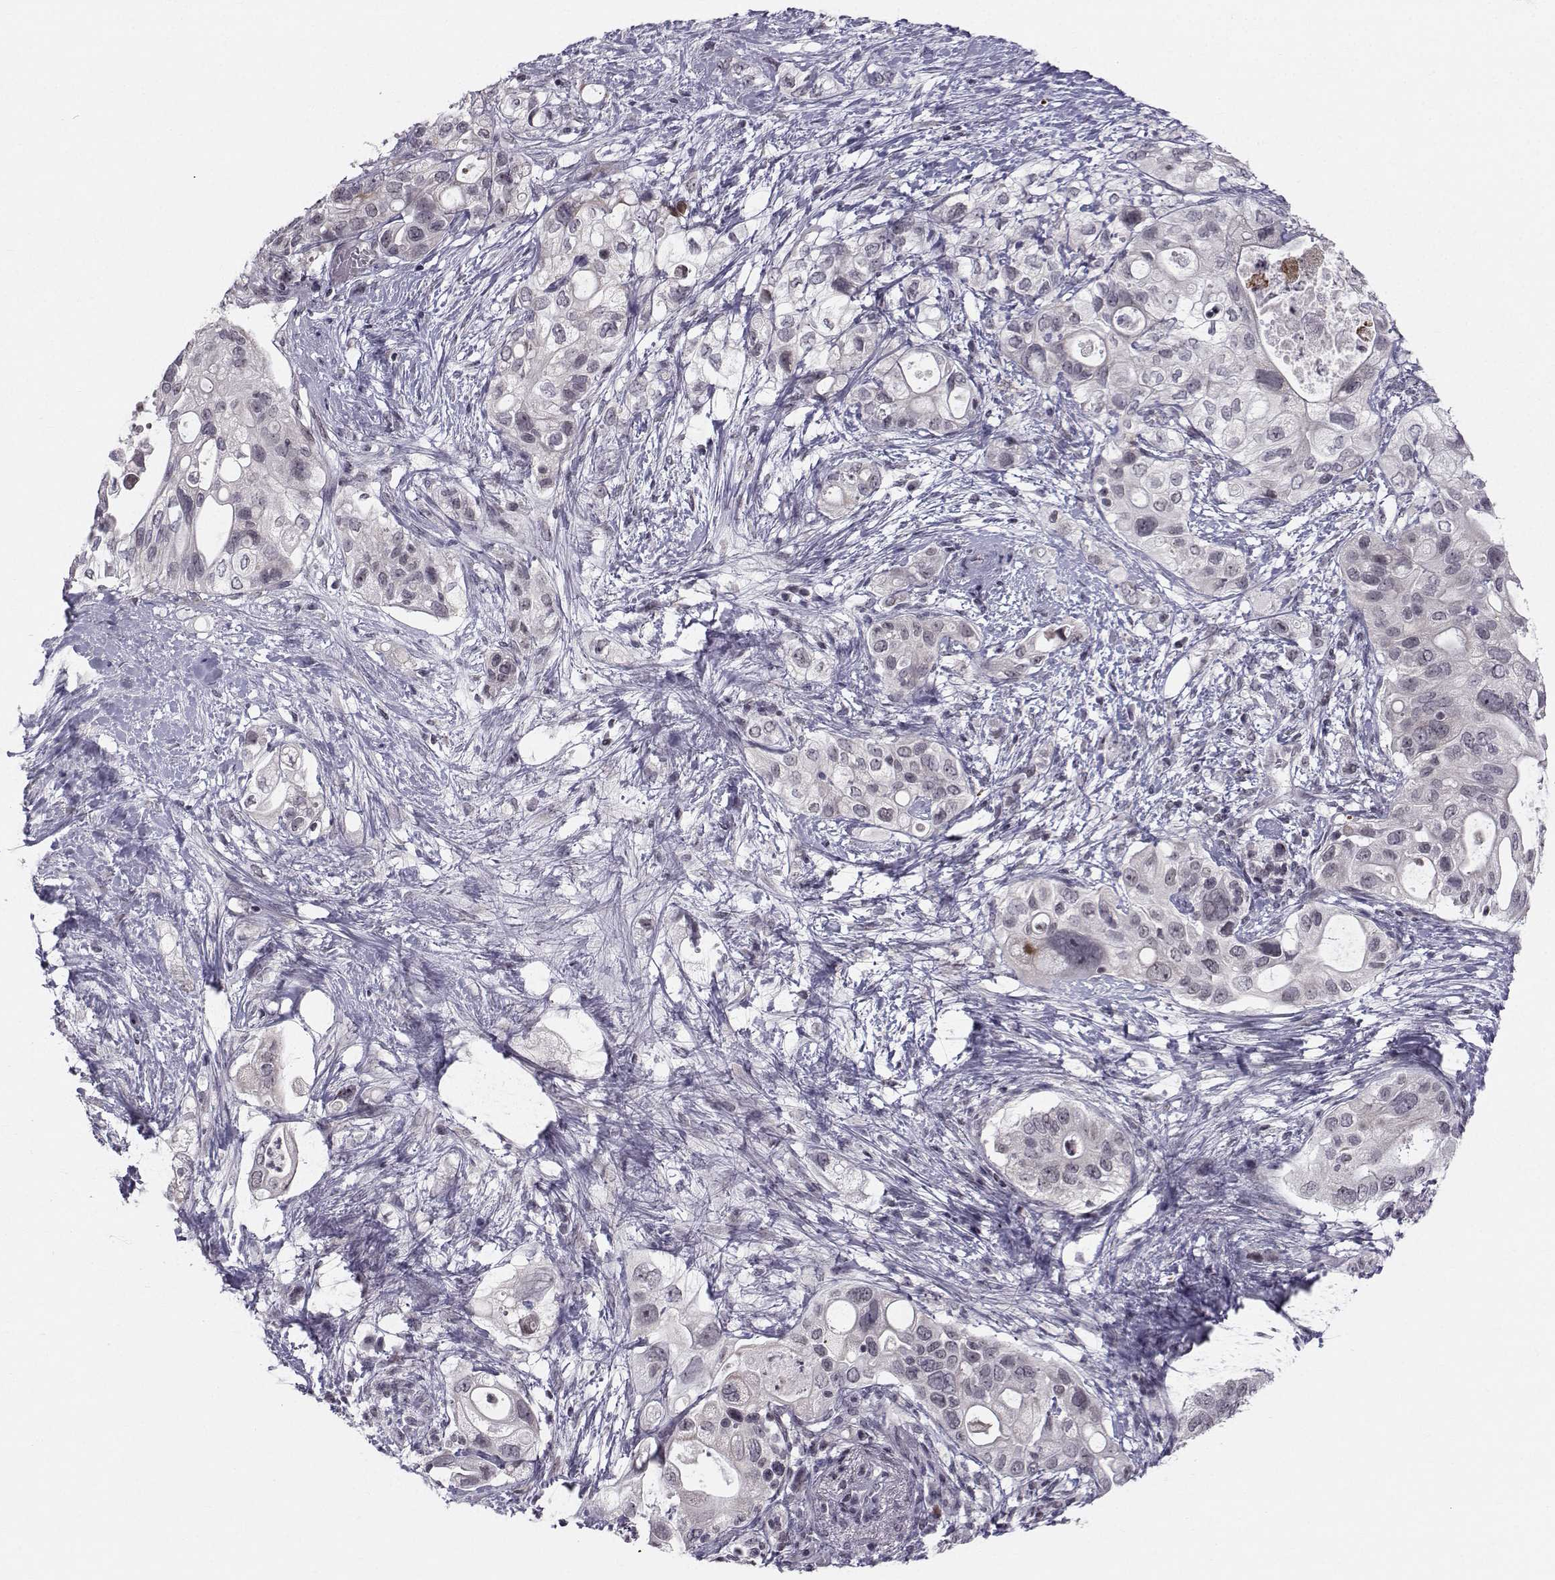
{"staining": {"intensity": "negative", "quantity": "none", "location": "none"}, "tissue": "pancreatic cancer", "cell_type": "Tumor cells", "image_type": "cancer", "snomed": [{"axis": "morphology", "description": "Adenocarcinoma, NOS"}, {"axis": "topography", "description": "Pancreas"}], "caption": "DAB (3,3'-diaminobenzidine) immunohistochemical staining of human pancreatic cancer (adenocarcinoma) demonstrates no significant staining in tumor cells.", "gene": "MARCHF4", "patient": {"sex": "female", "age": 72}}